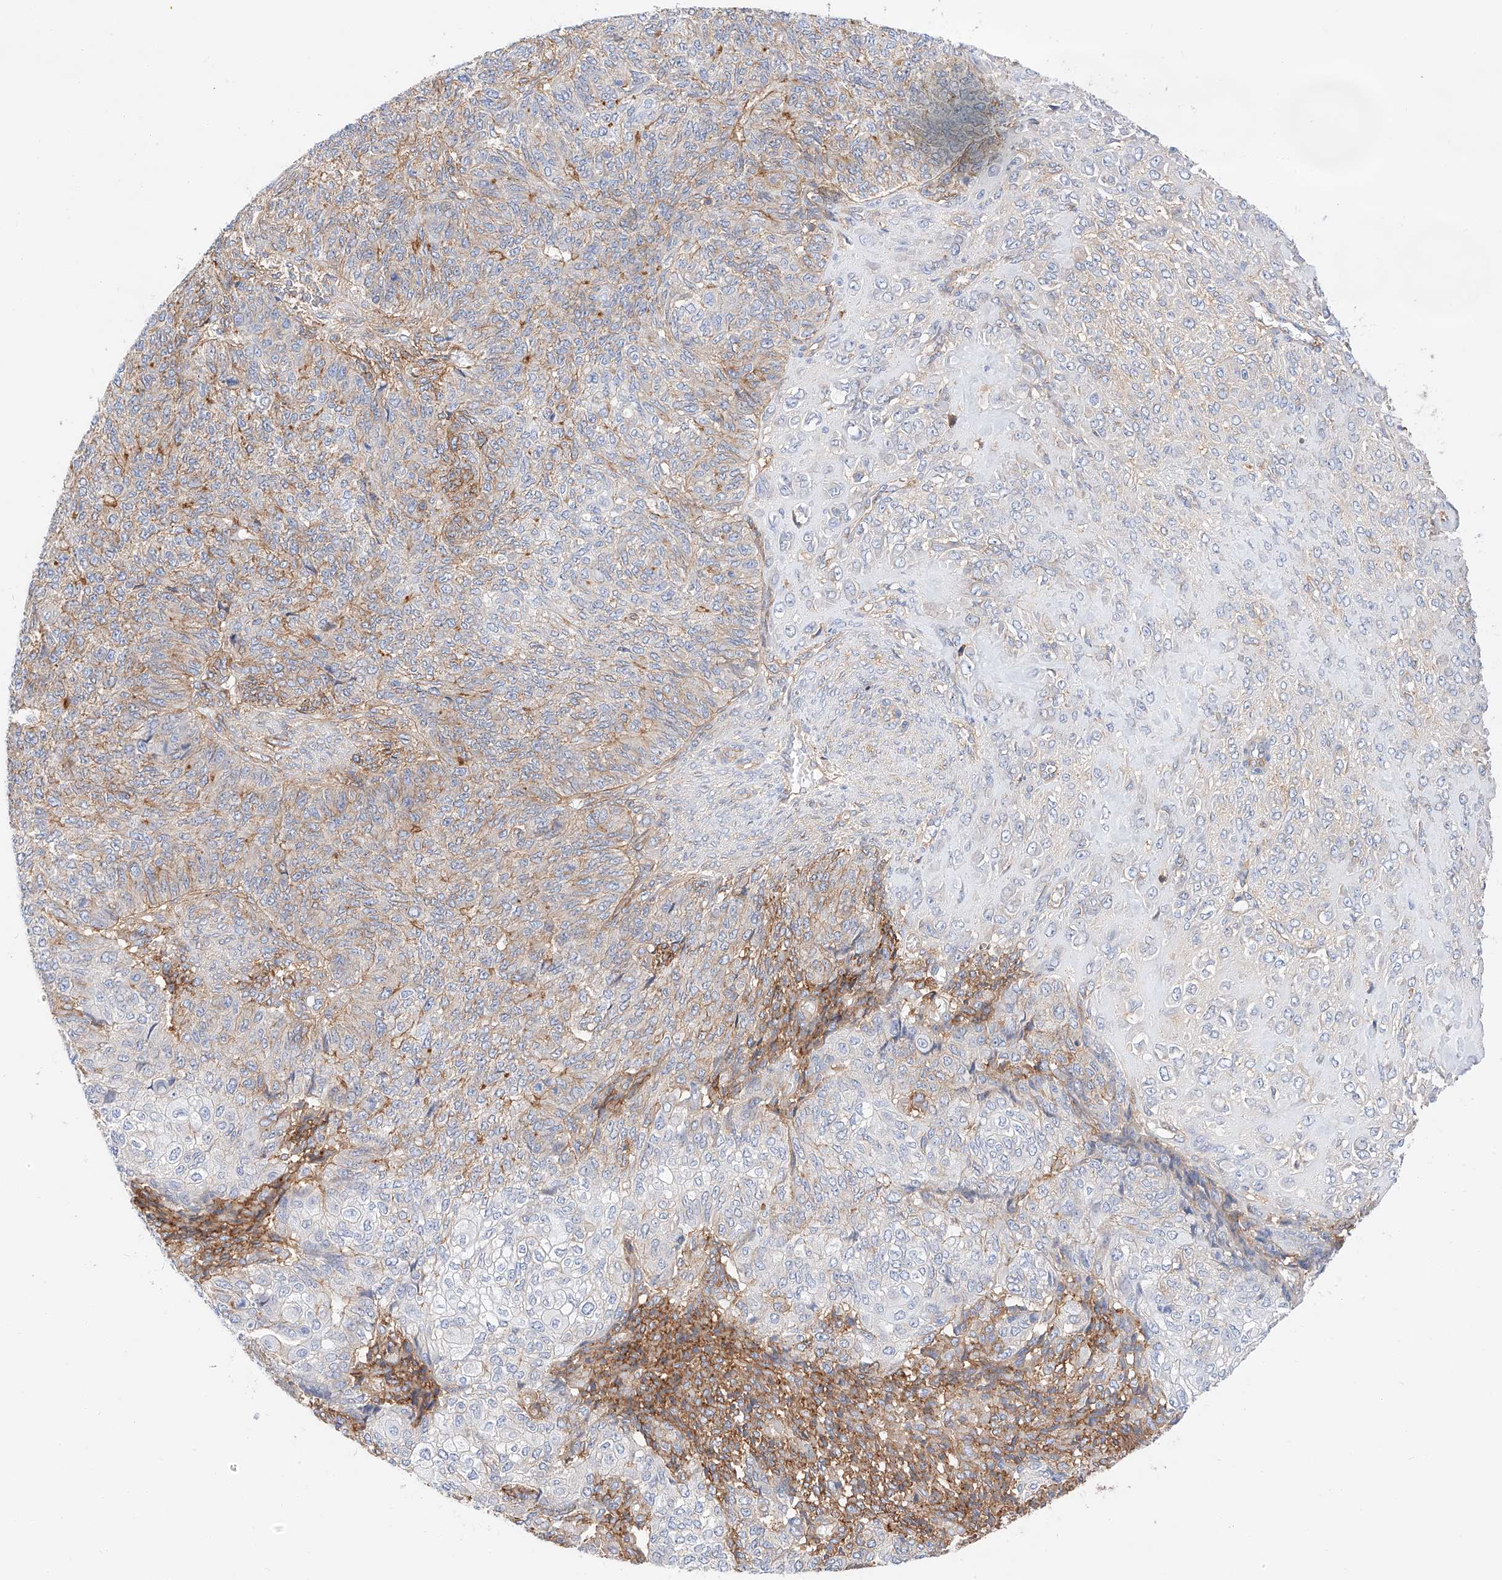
{"staining": {"intensity": "moderate", "quantity": "<25%", "location": "cytoplasmic/membranous"}, "tissue": "endometrial cancer", "cell_type": "Tumor cells", "image_type": "cancer", "snomed": [{"axis": "morphology", "description": "Adenocarcinoma, NOS"}, {"axis": "topography", "description": "Endometrium"}], "caption": "Protein staining of endometrial cancer (adenocarcinoma) tissue displays moderate cytoplasmic/membranous positivity in about <25% of tumor cells.", "gene": "HAUS4", "patient": {"sex": "female", "age": 32}}